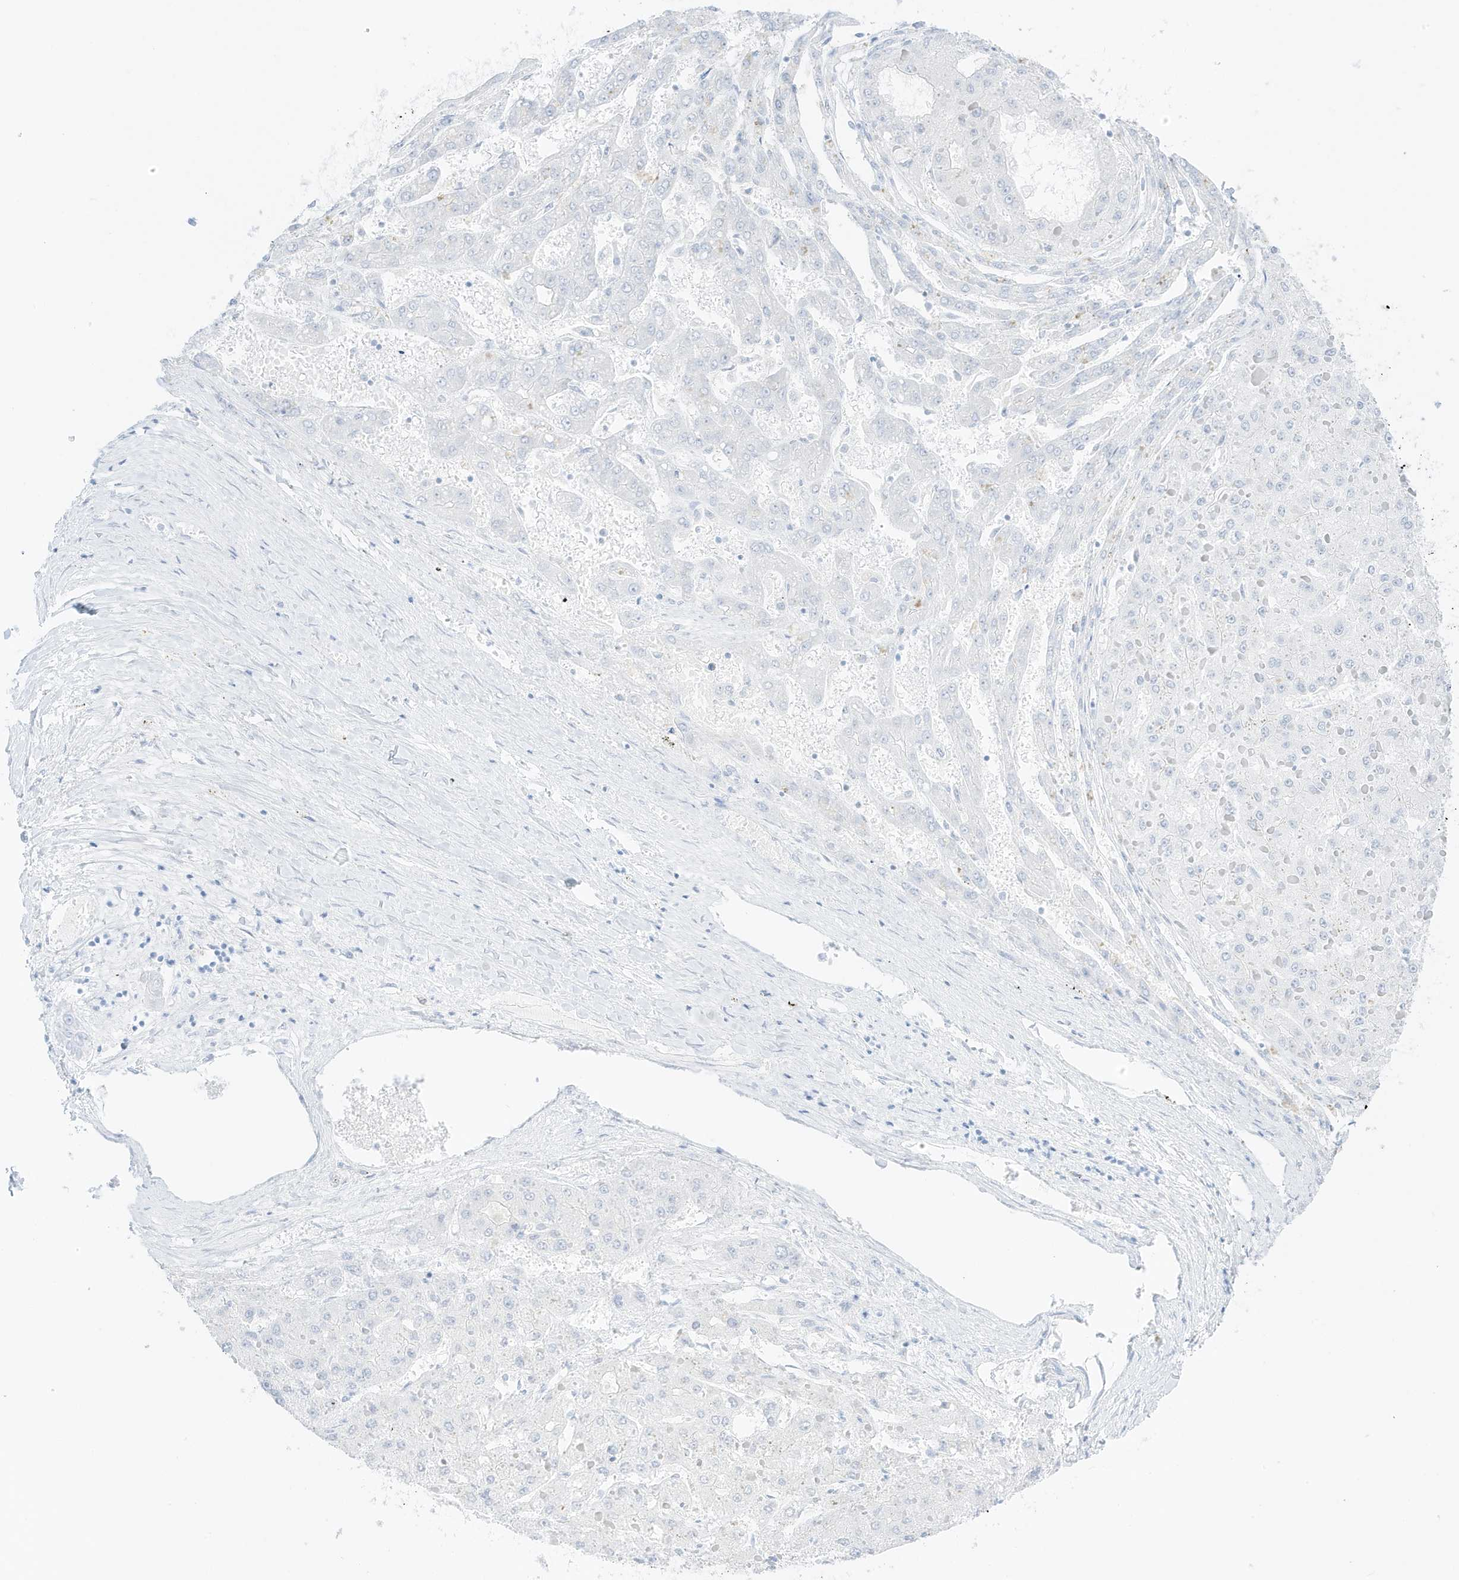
{"staining": {"intensity": "negative", "quantity": "none", "location": "none"}, "tissue": "liver cancer", "cell_type": "Tumor cells", "image_type": "cancer", "snomed": [{"axis": "morphology", "description": "Carcinoma, Hepatocellular, NOS"}, {"axis": "topography", "description": "Liver"}], "caption": "Immunohistochemistry (IHC) of human hepatocellular carcinoma (liver) demonstrates no staining in tumor cells.", "gene": "SLC22A13", "patient": {"sex": "female", "age": 73}}